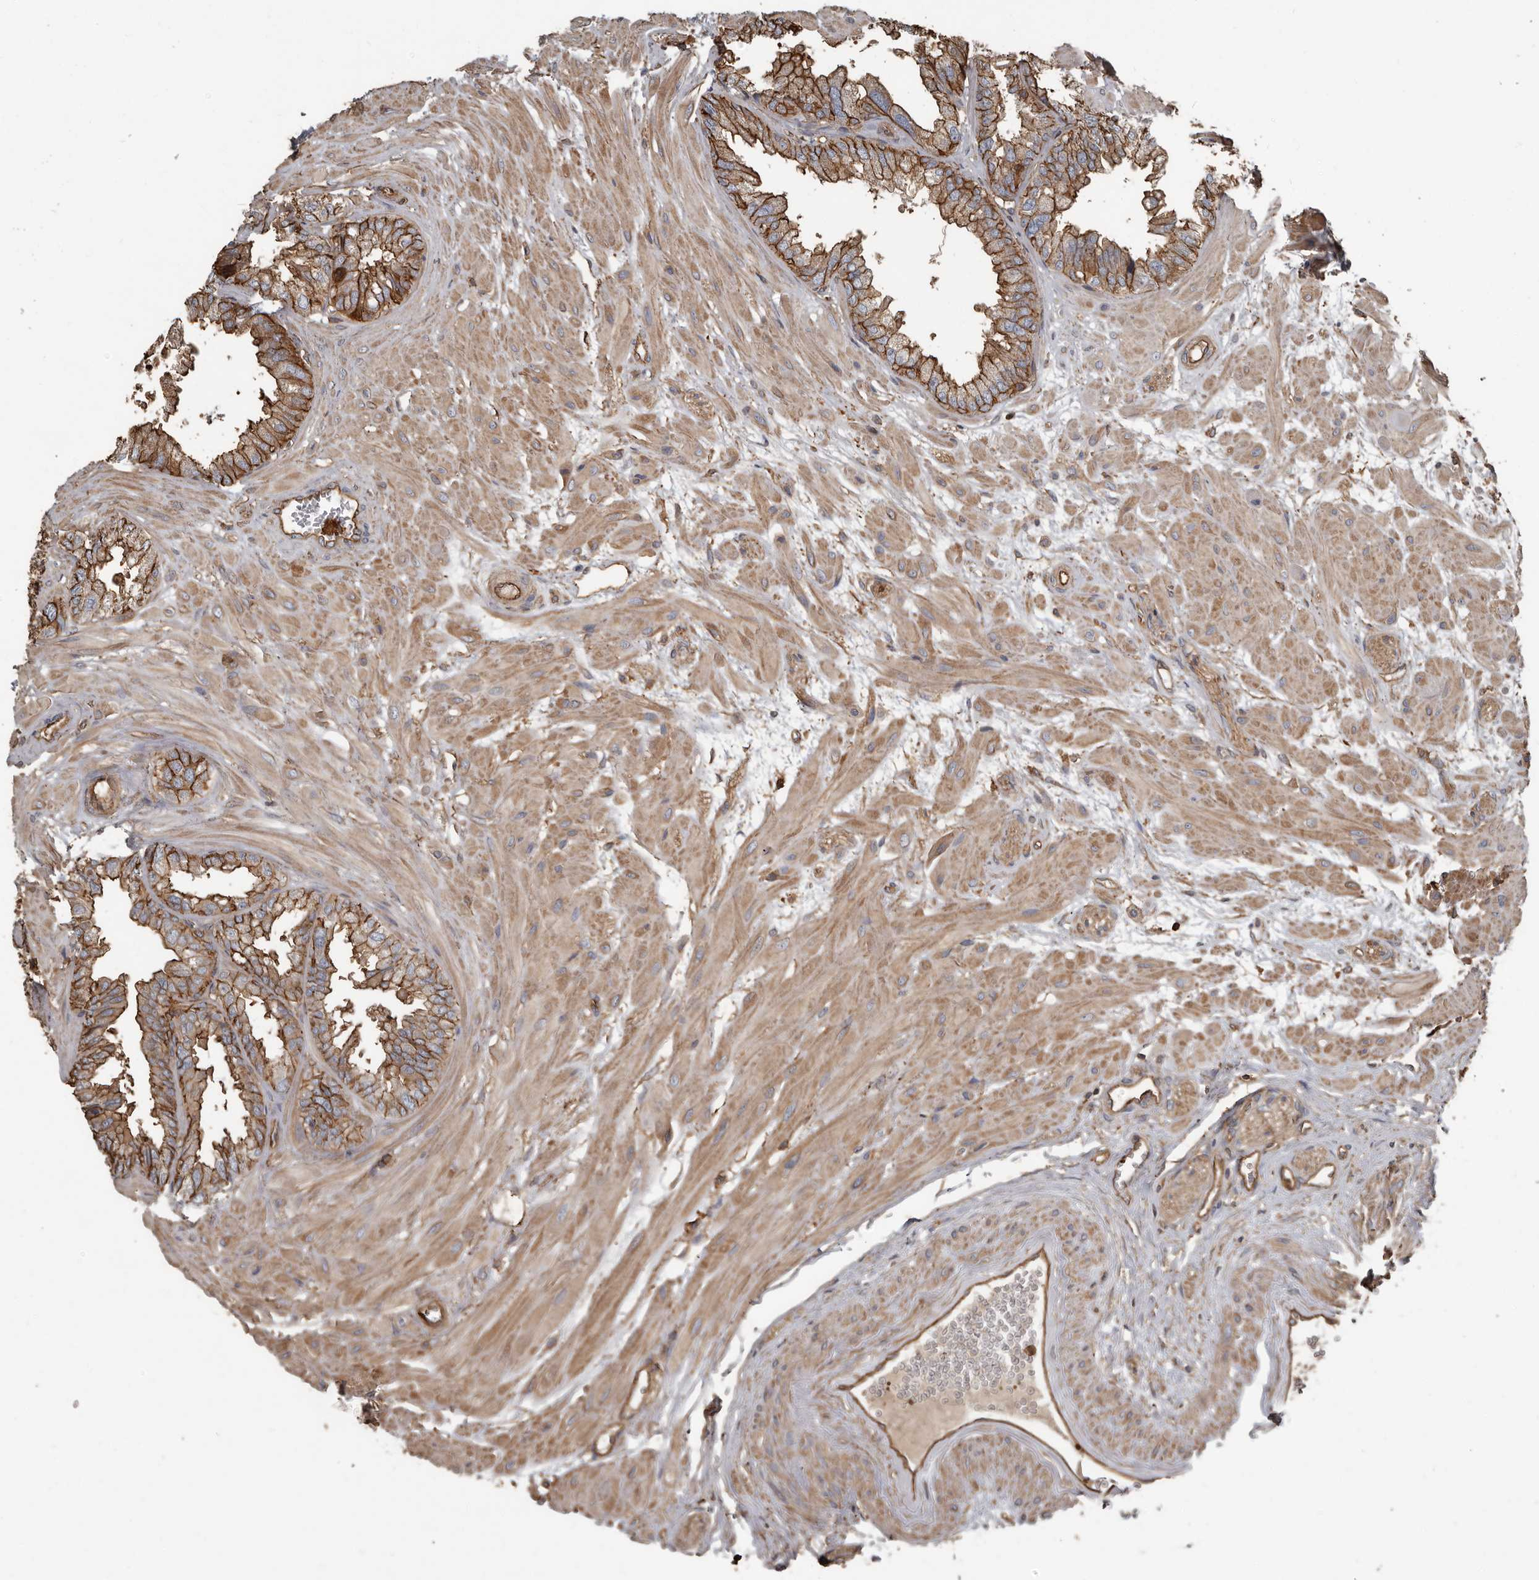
{"staining": {"intensity": "strong", "quantity": "25%-75%", "location": "cytoplasmic/membranous"}, "tissue": "seminal vesicle", "cell_type": "Glandular cells", "image_type": "normal", "snomed": [{"axis": "morphology", "description": "Normal tissue, NOS"}, {"axis": "topography", "description": "Prostate"}, {"axis": "topography", "description": "Seminal veicle"}], "caption": "DAB (3,3'-diaminobenzidine) immunohistochemical staining of unremarkable seminal vesicle displays strong cytoplasmic/membranous protein expression in approximately 25%-75% of glandular cells.", "gene": "DENND6B", "patient": {"sex": "male", "age": 51}}